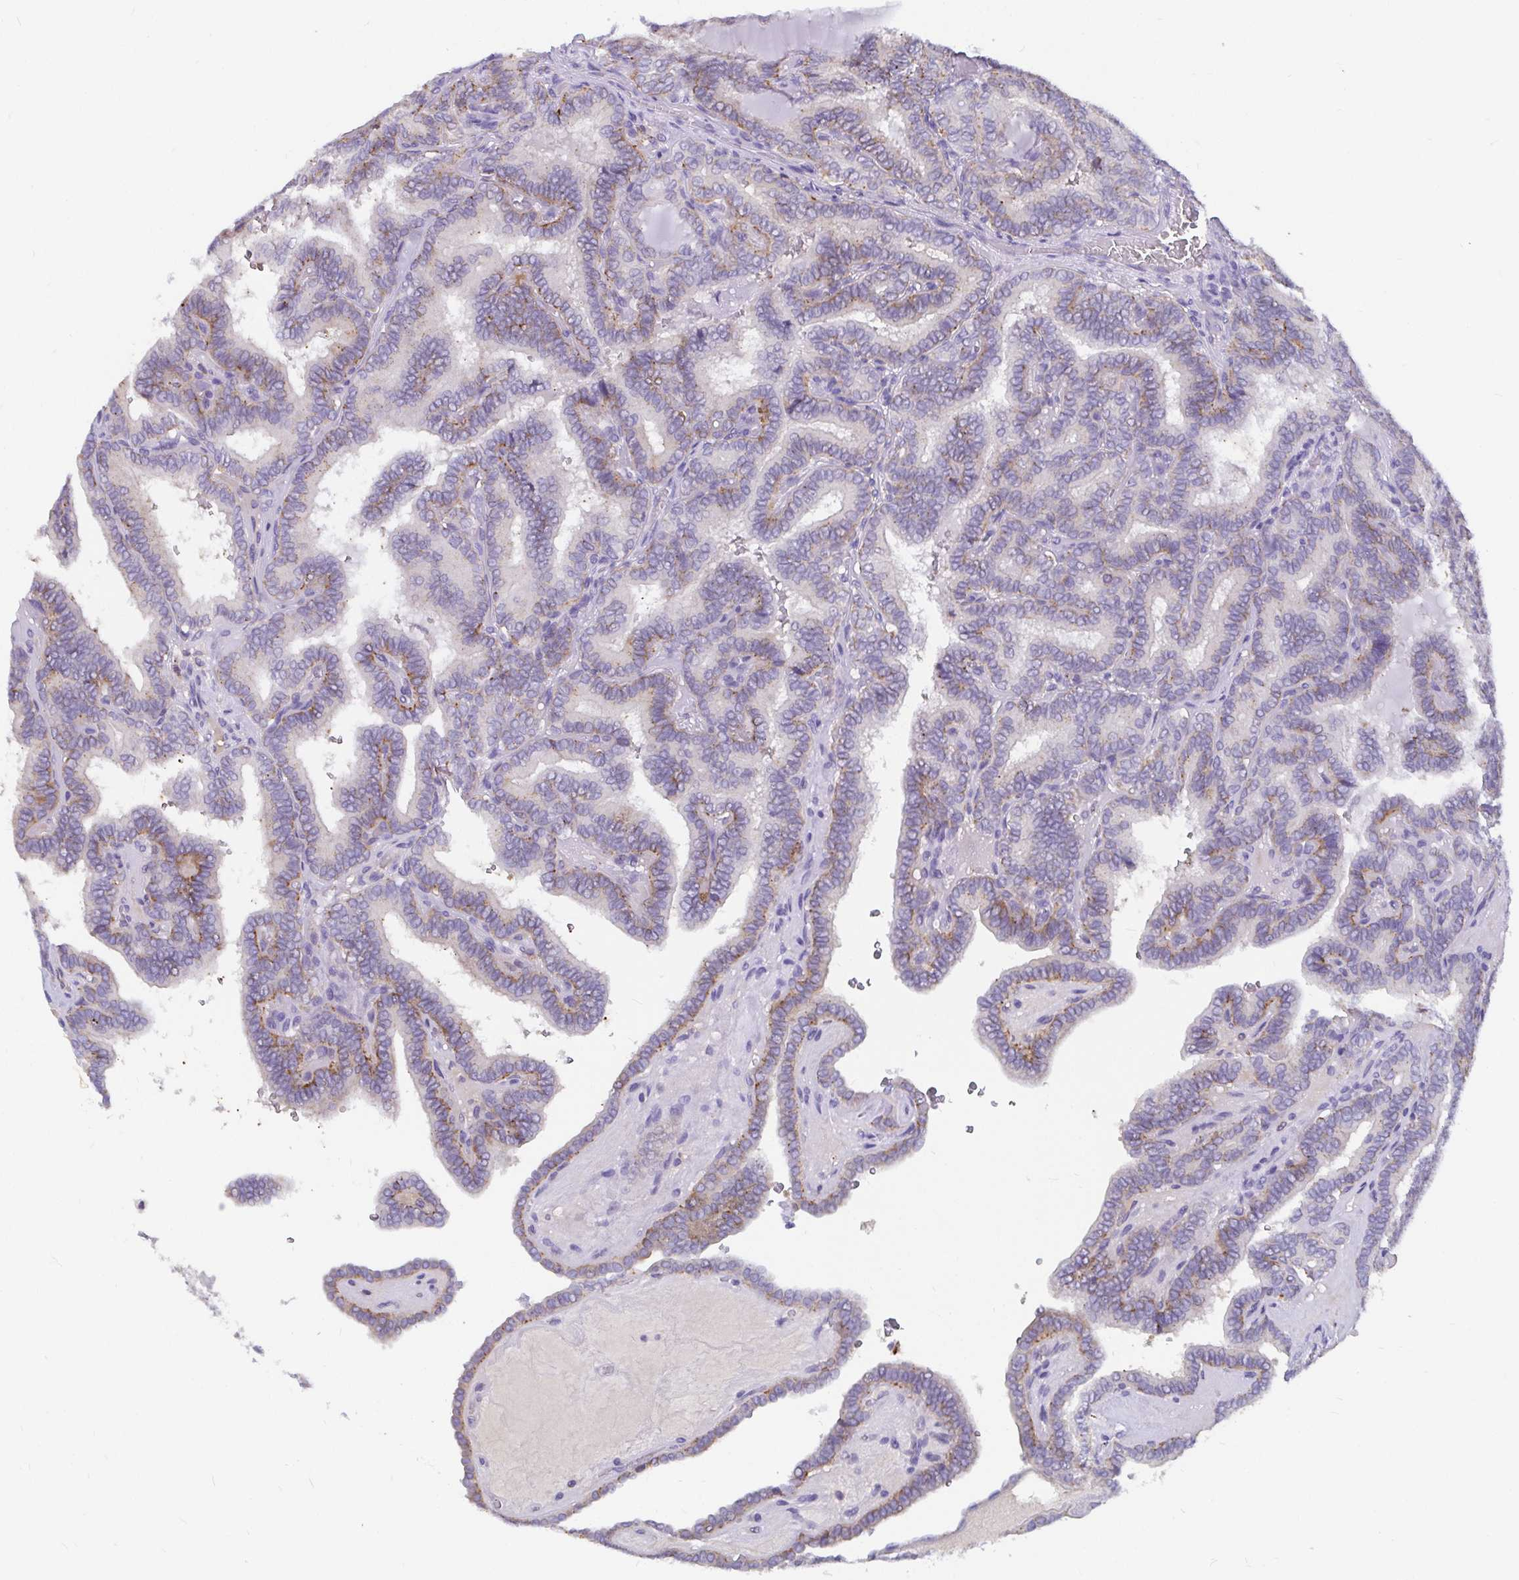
{"staining": {"intensity": "moderate", "quantity": "<25%", "location": "cytoplasmic/membranous"}, "tissue": "thyroid cancer", "cell_type": "Tumor cells", "image_type": "cancer", "snomed": [{"axis": "morphology", "description": "Papillary adenocarcinoma, NOS"}, {"axis": "topography", "description": "Thyroid gland"}], "caption": "Brown immunohistochemical staining in thyroid cancer (papillary adenocarcinoma) demonstrates moderate cytoplasmic/membranous staining in about <25% of tumor cells. The protein of interest is stained brown, and the nuclei are stained in blue (DAB (3,3'-diaminobenzidine) IHC with brightfield microscopy, high magnification).", "gene": "ADAMTS6", "patient": {"sex": "female", "age": 21}}